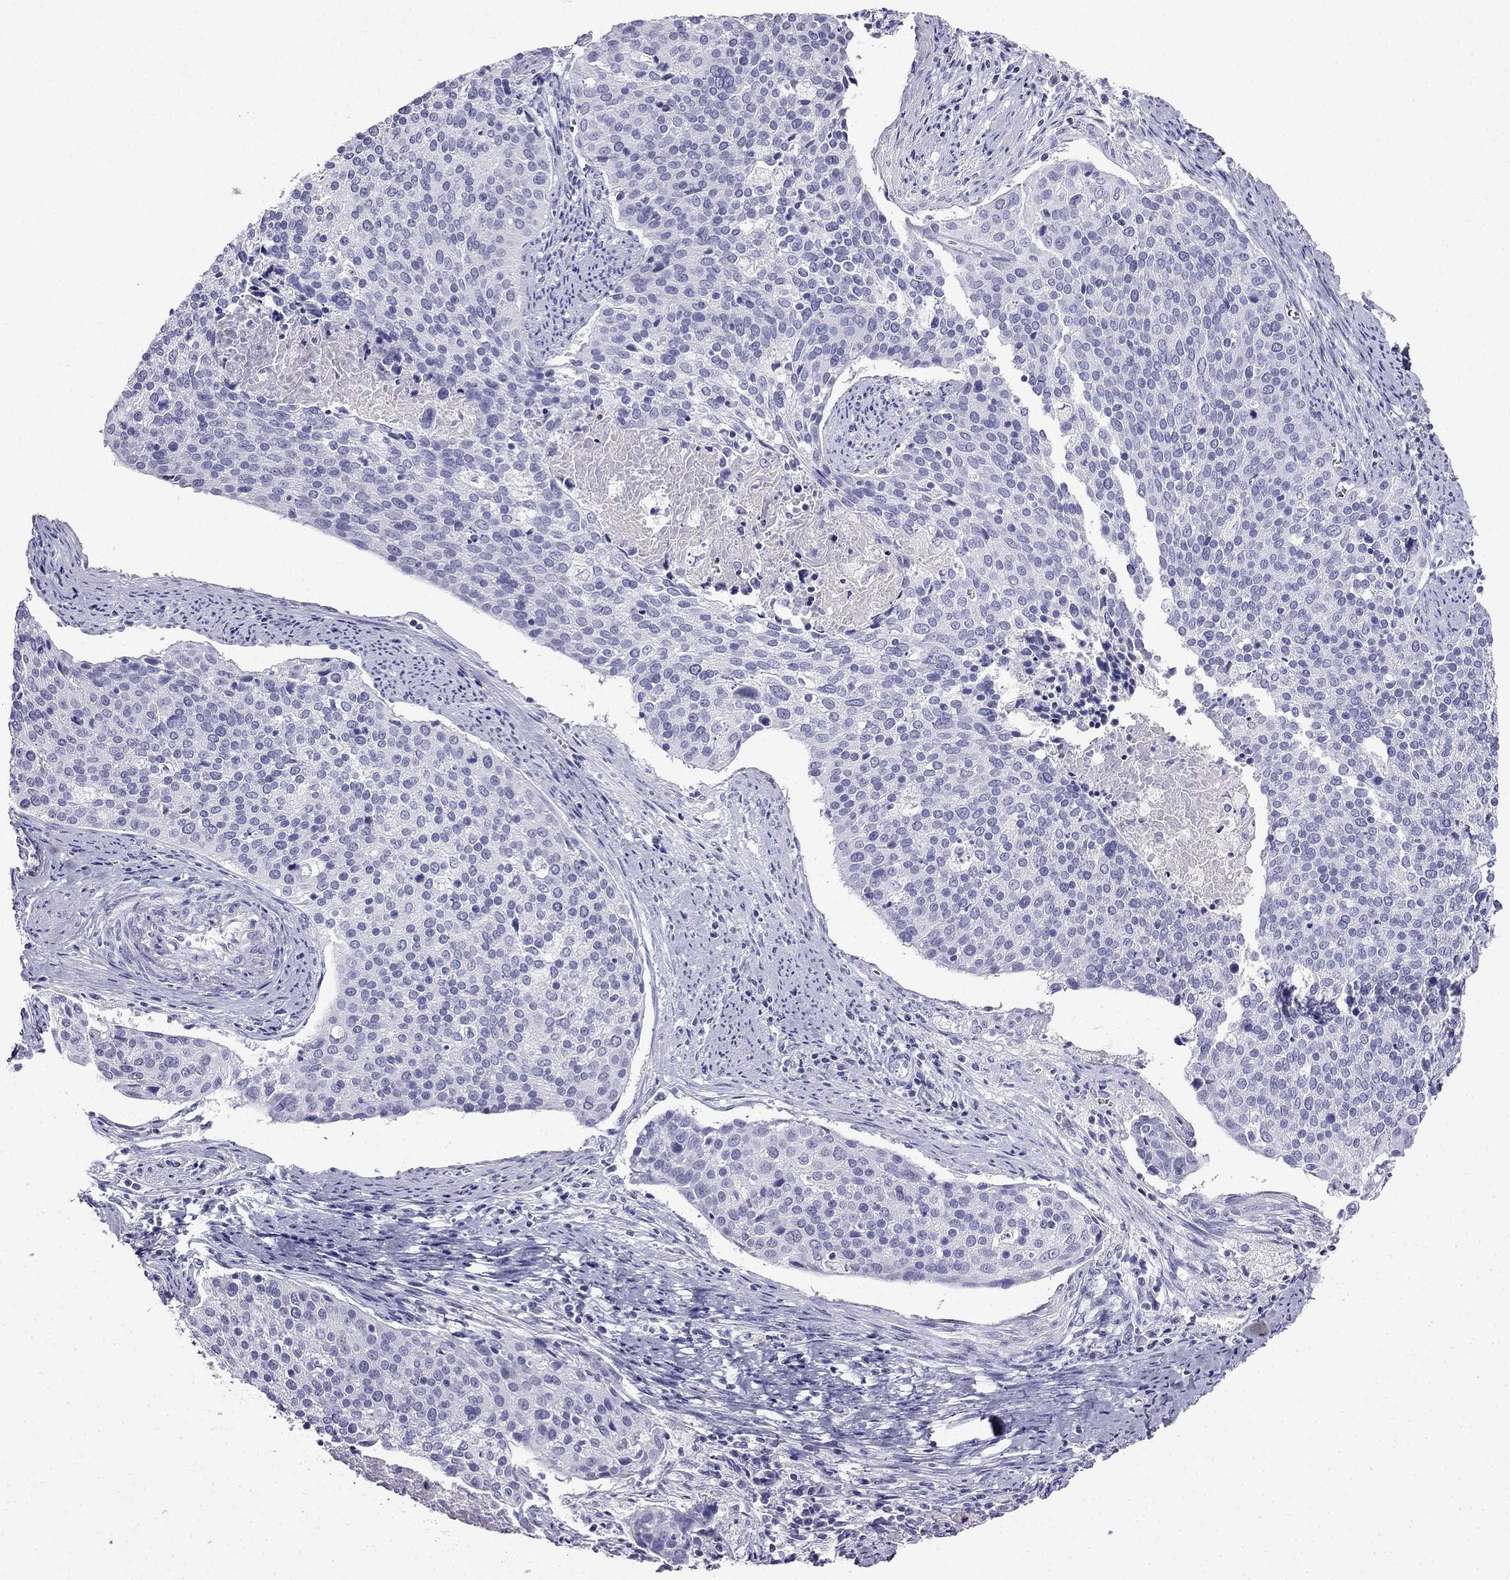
{"staining": {"intensity": "negative", "quantity": "none", "location": "none"}, "tissue": "cervical cancer", "cell_type": "Tumor cells", "image_type": "cancer", "snomed": [{"axis": "morphology", "description": "Squamous cell carcinoma, NOS"}, {"axis": "topography", "description": "Cervix"}], "caption": "An IHC photomicrograph of cervical squamous cell carcinoma is shown. There is no staining in tumor cells of cervical squamous cell carcinoma. (DAB (3,3'-diaminobenzidine) immunohistochemistry visualized using brightfield microscopy, high magnification).", "gene": "CDHR4", "patient": {"sex": "female", "age": 39}}